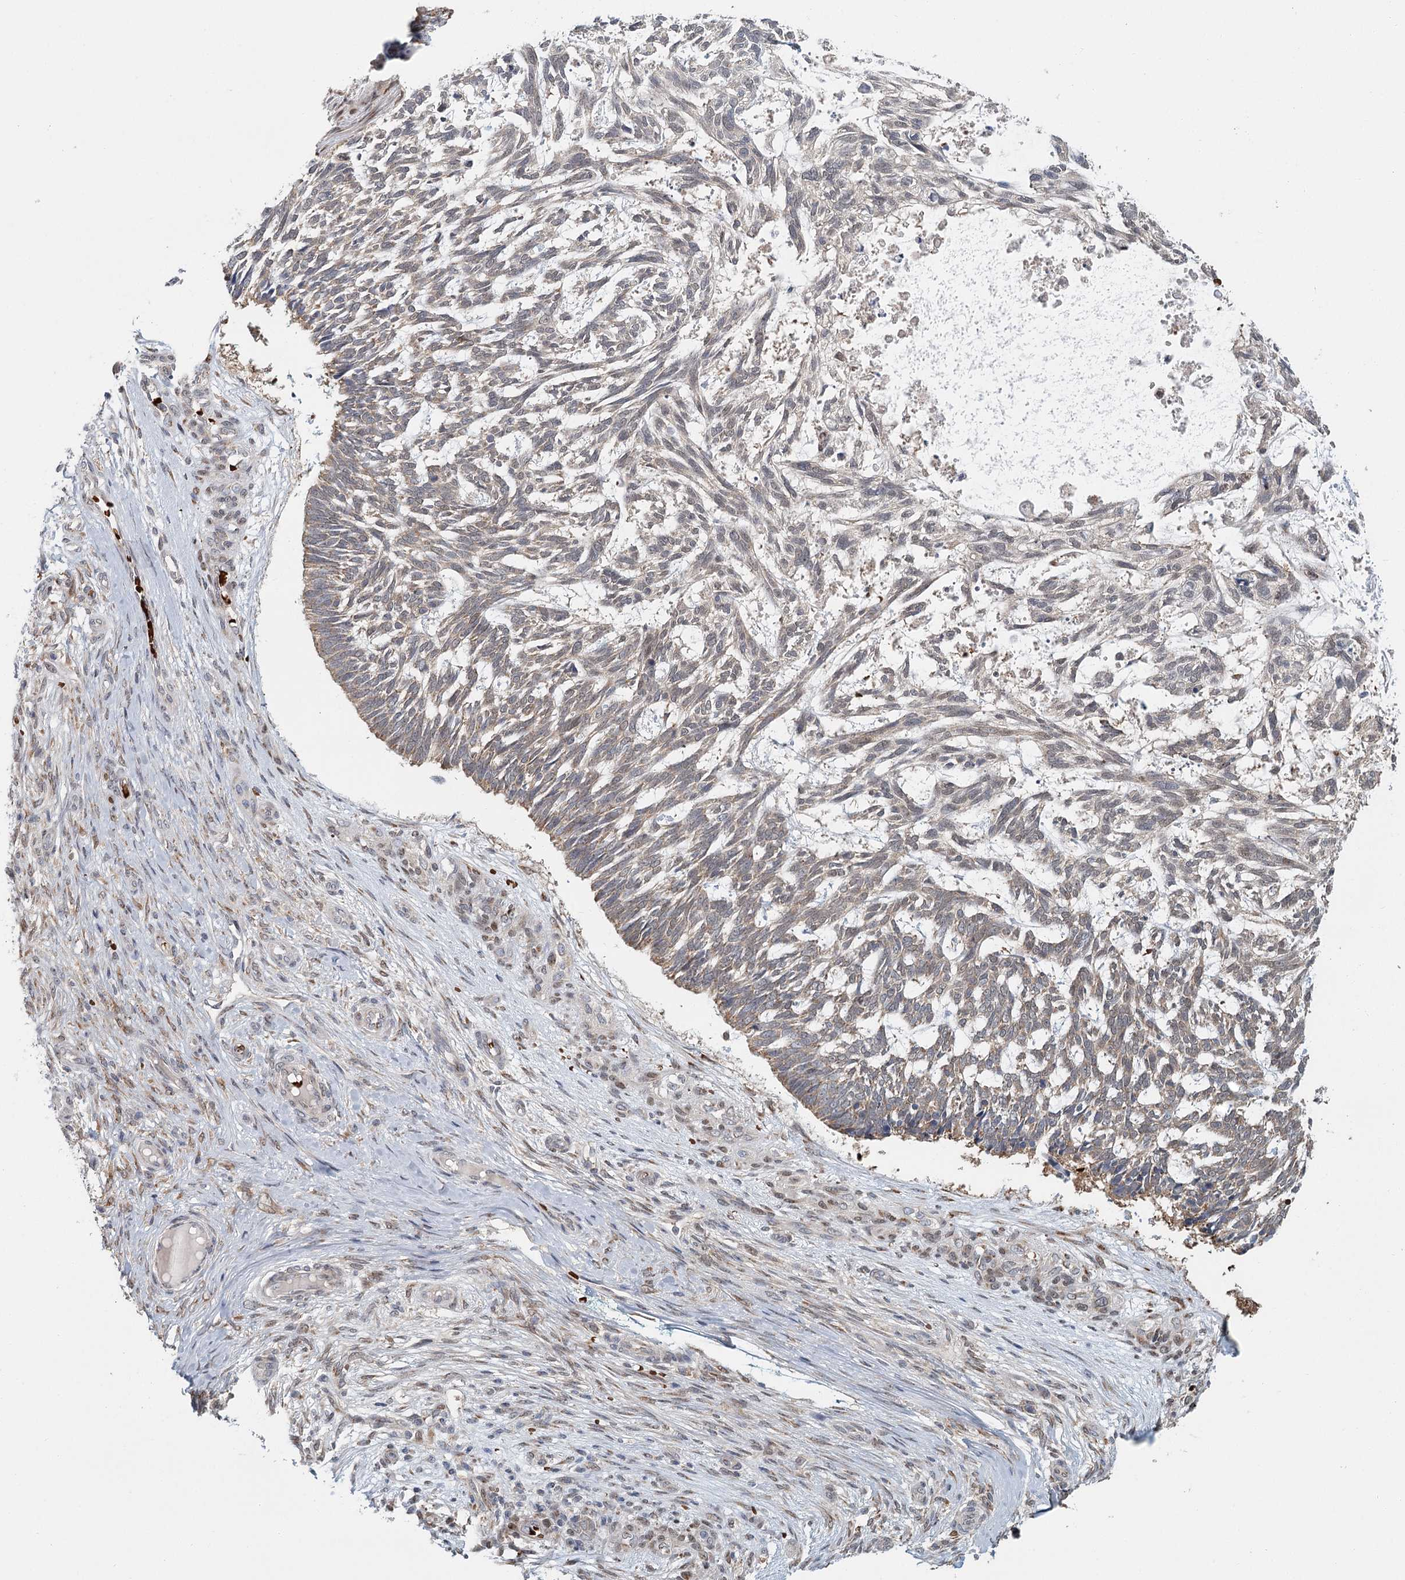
{"staining": {"intensity": "weak", "quantity": "25%-75%", "location": "cytoplasmic/membranous"}, "tissue": "skin cancer", "cell_type": "Tumor cells", "image_type": "cancer", "snomed": [{"axis": "morphology", "description": "Basal cell carcinoma"}, {"axis": "topography", "description": "Skin"}], "caption": "Immunohistochemical staining of basal cell carcinoma (skin) demonstrates low levels of weak cytoplasmic/membranous protein expression in approximately 25%-75% of tumor cells. (Stains: DAB (3,3'-diaminobenzidine) in brown, nuclei in blue, Microscopy: brightfield microscopy at high magnification).", "gene": "ADK", "patient": {"sex": "male", "age": 88}}